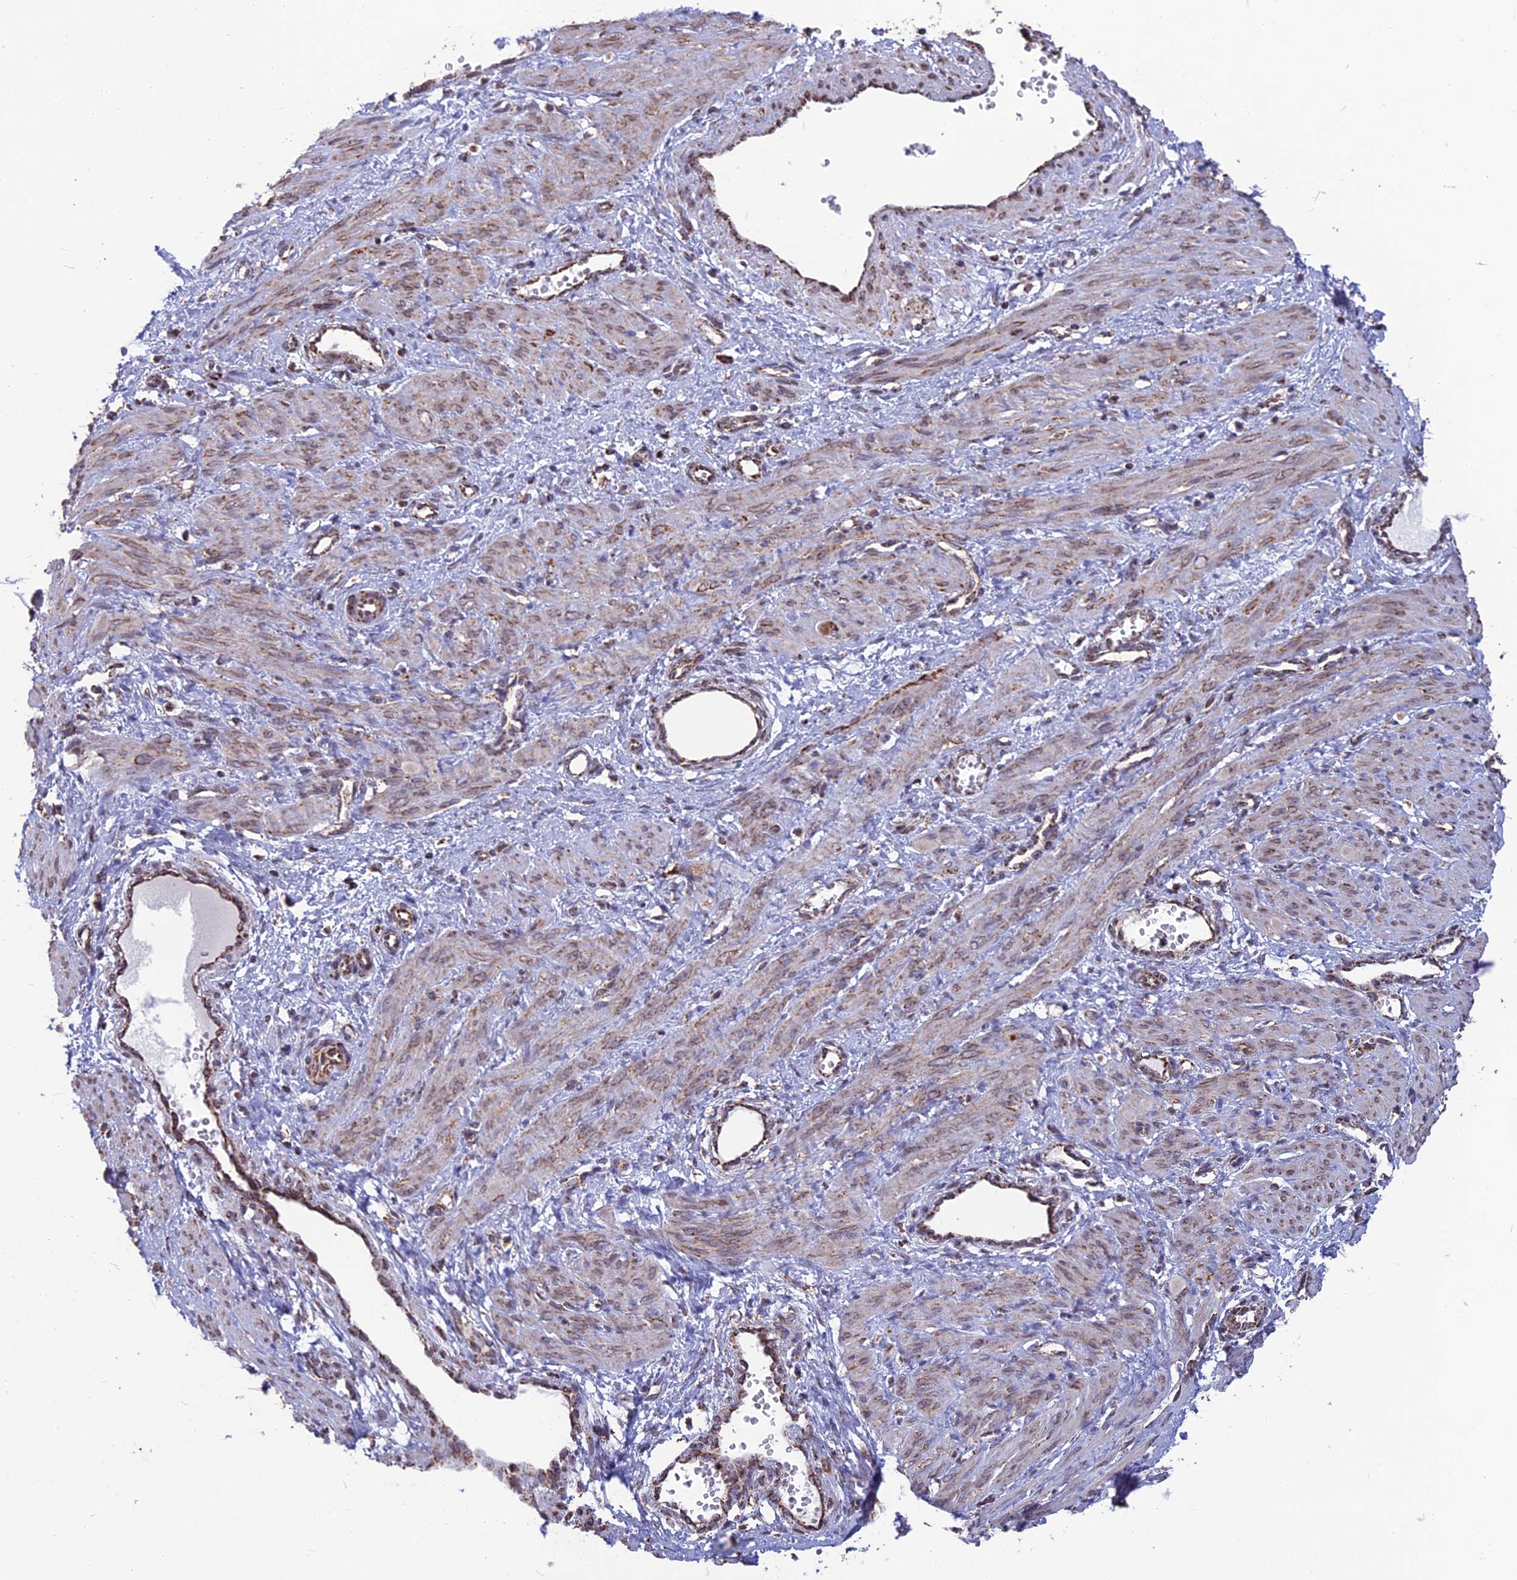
{"staining": {"intensity": "weak", "quantity": "25%-75%", "location": "cytoplasmic/membranous"}, "tissue": "smooth muscle", "cell_type": "Smooth muscle cells", "image_type": "normal", "snomed": [{"axis": "morphology", "description": "Normal tissue, NOS"}, {"axis": "topography", "description": "Endometrium"}], "caption": "The image demonstrates staining of normal smooth muscle, revealing weak cytoplasmic/membranous protein positivity (brown color) within smooth muscle cells.", "gene": "CS", "patient": {"sex": "female", "age": 33}}